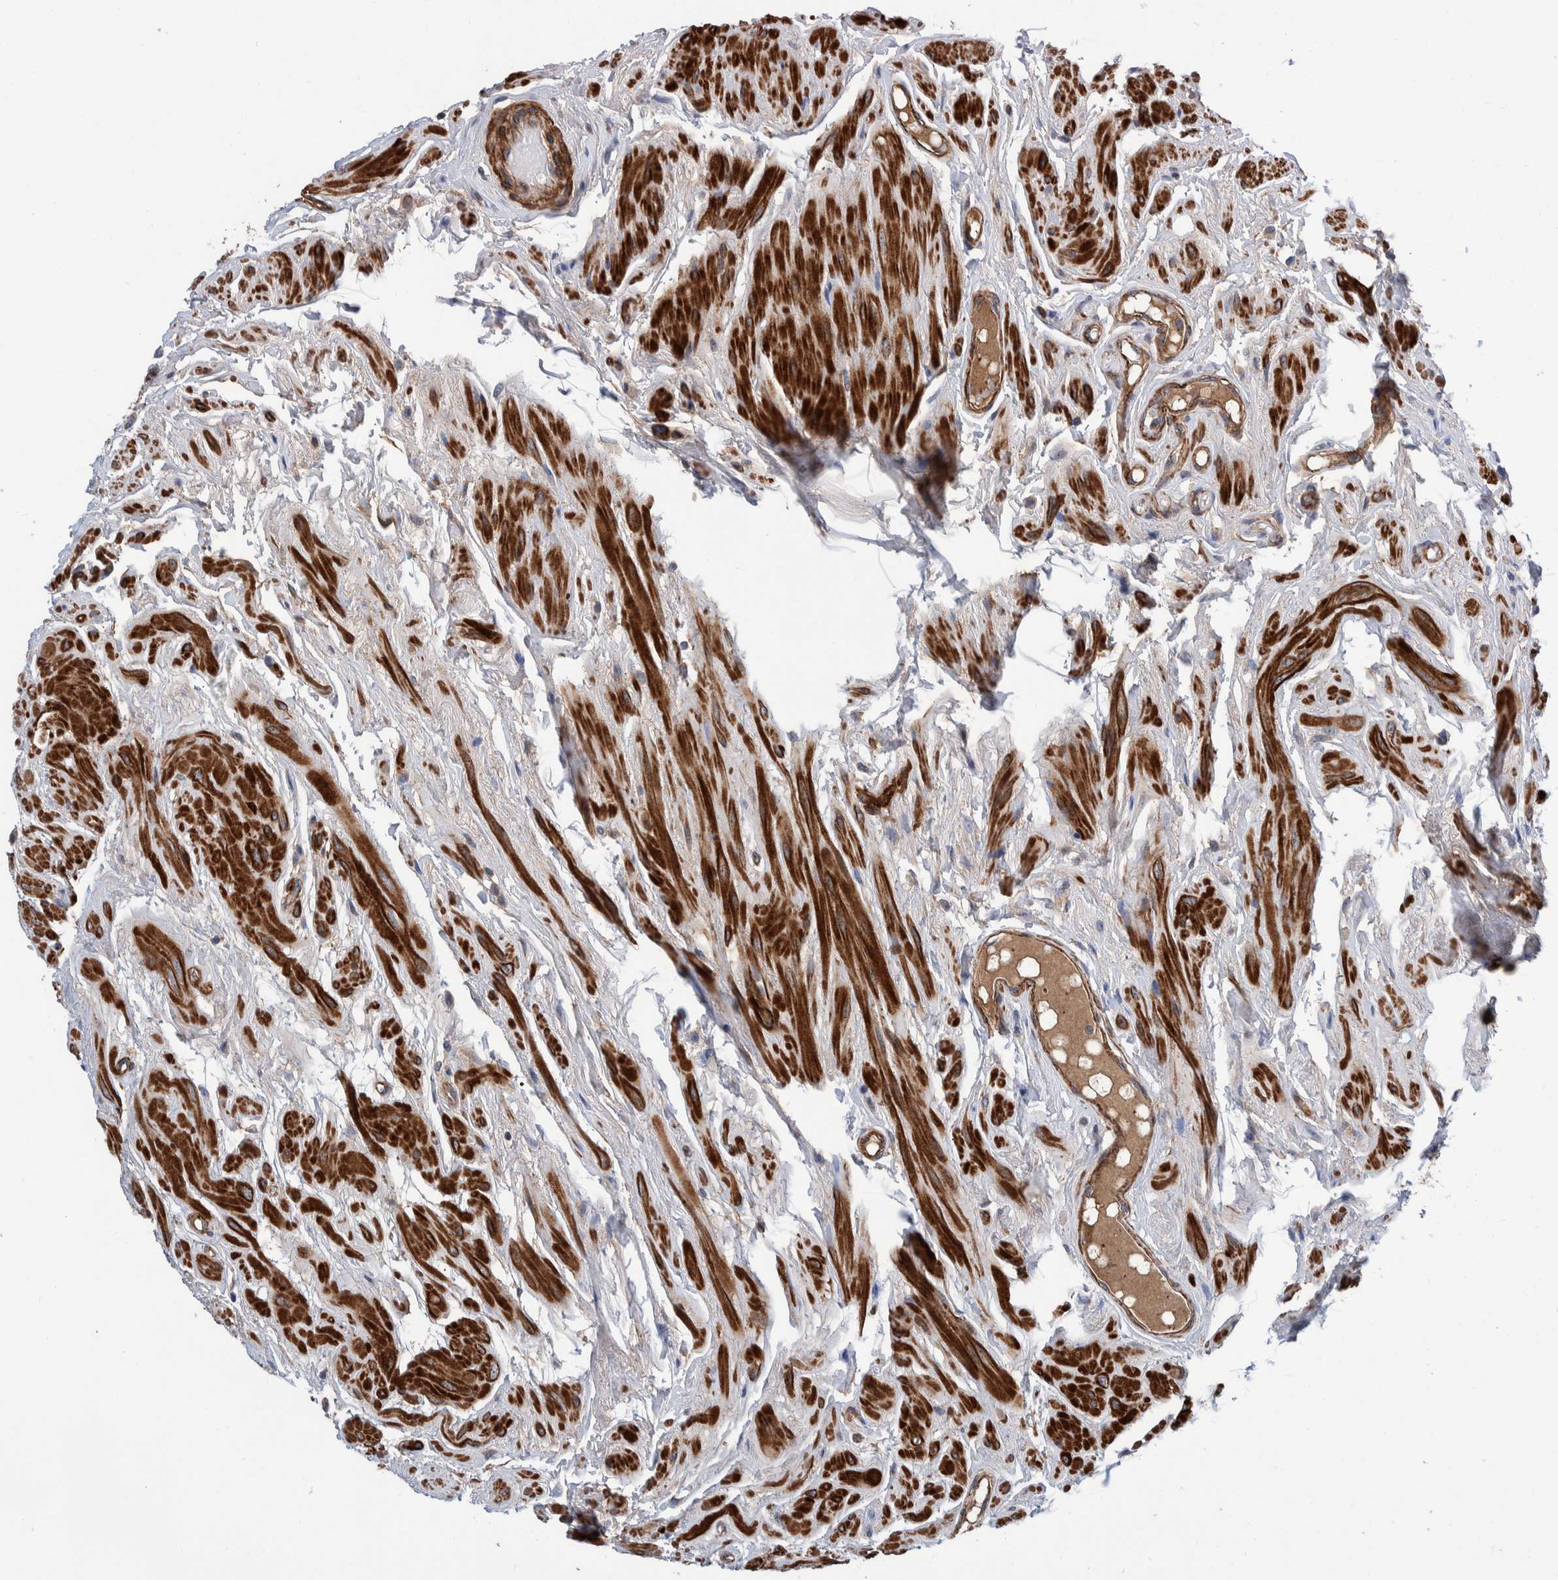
{"staining": {"intensity": "moderate", "quantity": "25%-75%", "location": "cytoplasmic/membranous"}, "tissue": "epididymis", "cell_type": "Glandular cells", "image_type": "normal", "snomed": [{"axis": "morphology", "description": "Normal tissue, NOS"}, {"axis": "topography", "description": "Epididymis"}], "caption": "Protein expression analysis of normal epididymis displays moderate cytoplasmic/membranous staining in approximately 25%-75% of glandular cells. Nuclei are stained in blue.", "gene": "ENSG00000262660", "patient": {"sex": "male", "age": 79}}